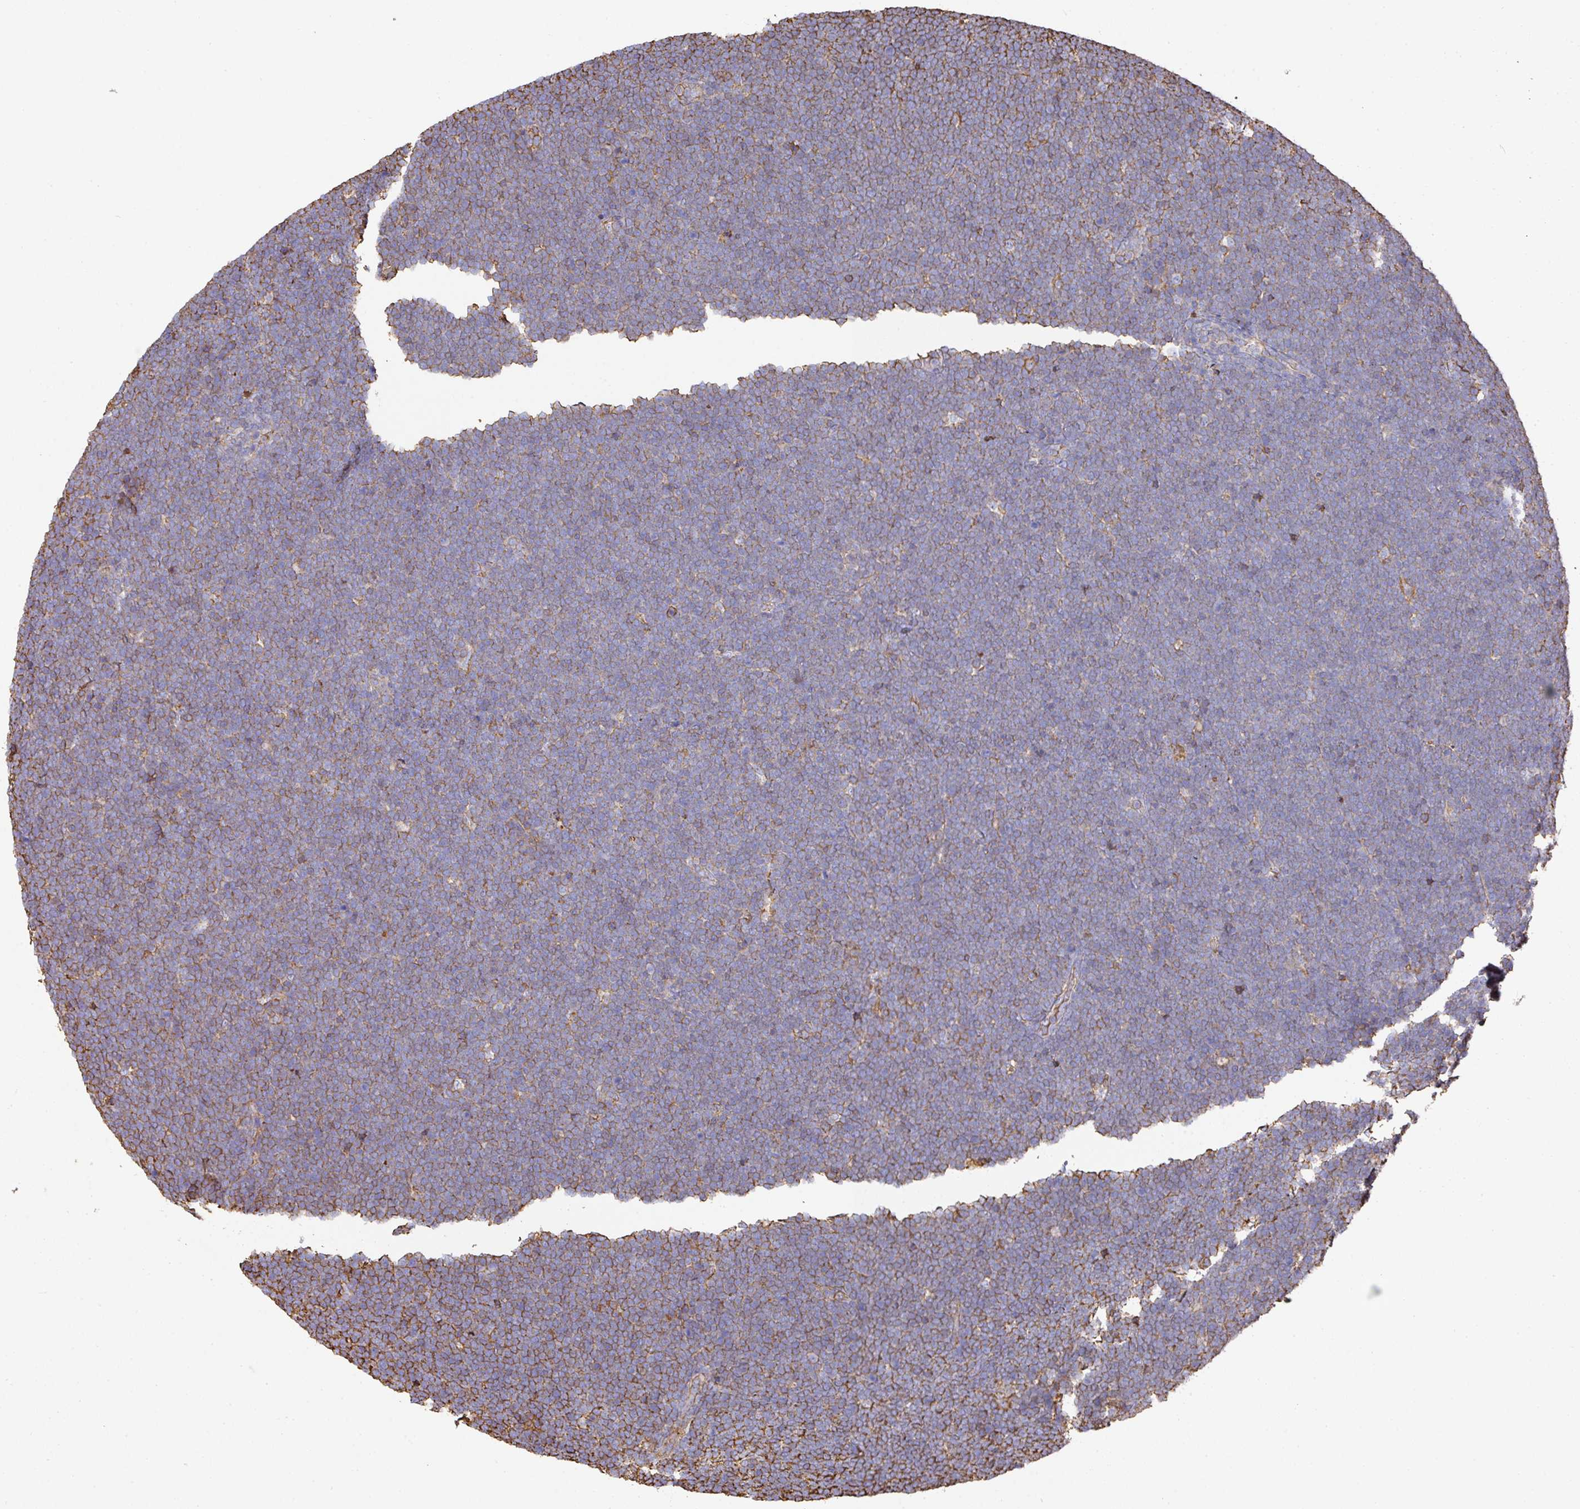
{"staining": {"intensity": "weak", "quantity": "<25%", "location": "cytoplasmic/membranous"}, "tissue": "lymphoma", "cell_type": "Tumor cells", "image_type": "cancer", "snomed": [{"axis": "morphology", "description": "Malignant lymphoma, non-Hodgkin's type, High grade"}, {"axis": "topography", "description": "Lymph node"}], "caption": "Lymphoma was stained to show a protein in brown. There is no significant expression in tumor cells.", "gene": "ALB", "patient": {"sex": "male", "age": 13}}